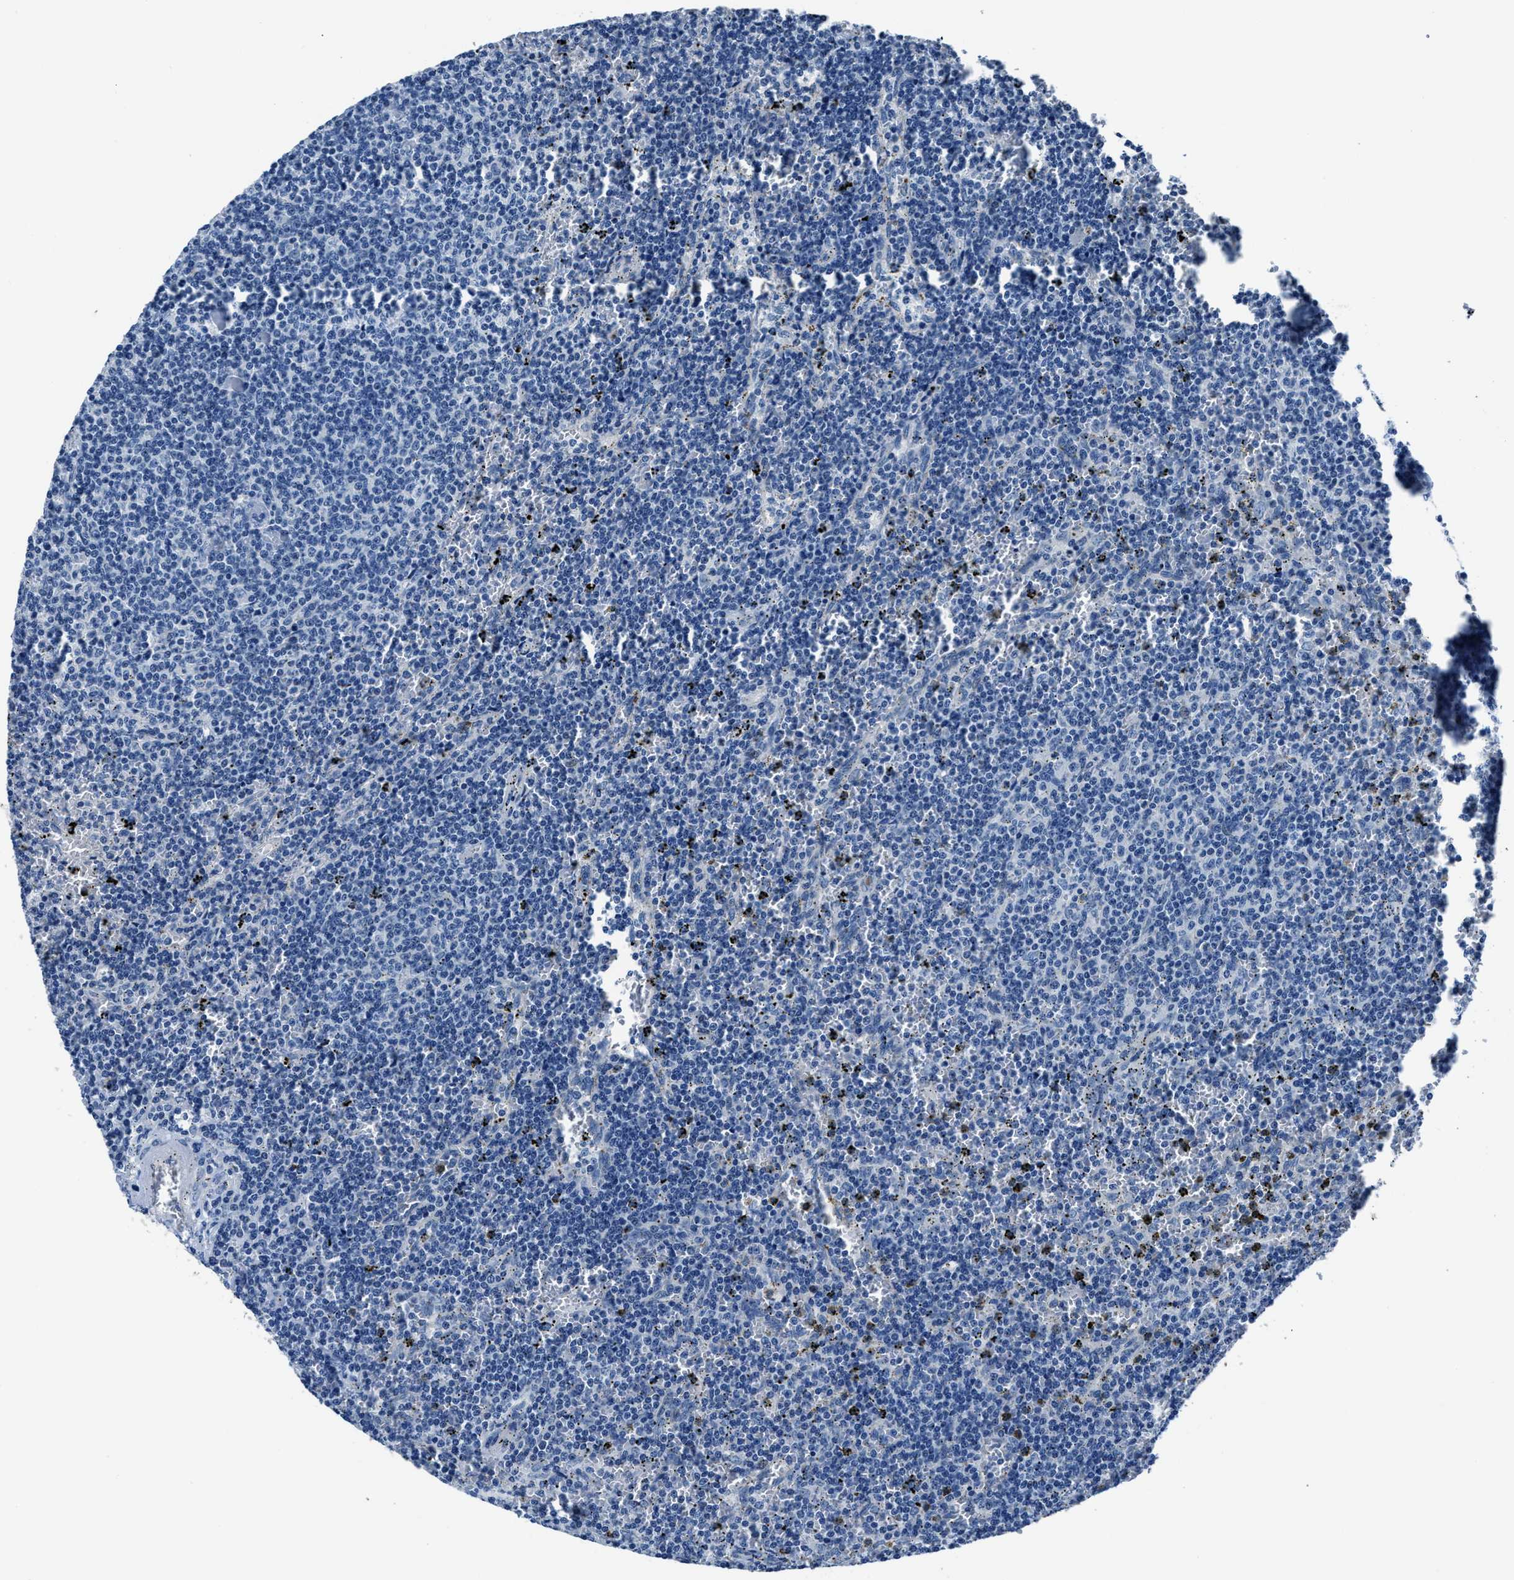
{"staining": {"intensity": "negative", "quantity": "none", "location": "none"}, "tissue": "lymphoma", "cell_type": "Tumor cells", "image_type": "cancer", "snomed": [{"axis": "morphology", "description": "Malignant lymphoma, non-Hodgkin's type, Low grade"}, {"axis": "topography", "description": "Spleen"}], "caption": "Immunohistochemical staining of malignant lymphoma, non-Hodgkin's type (low-grade) reveals no significant expression in tumor cells.", "gene": "NACAD", "patient": {"sex": "female", "age": 50}}